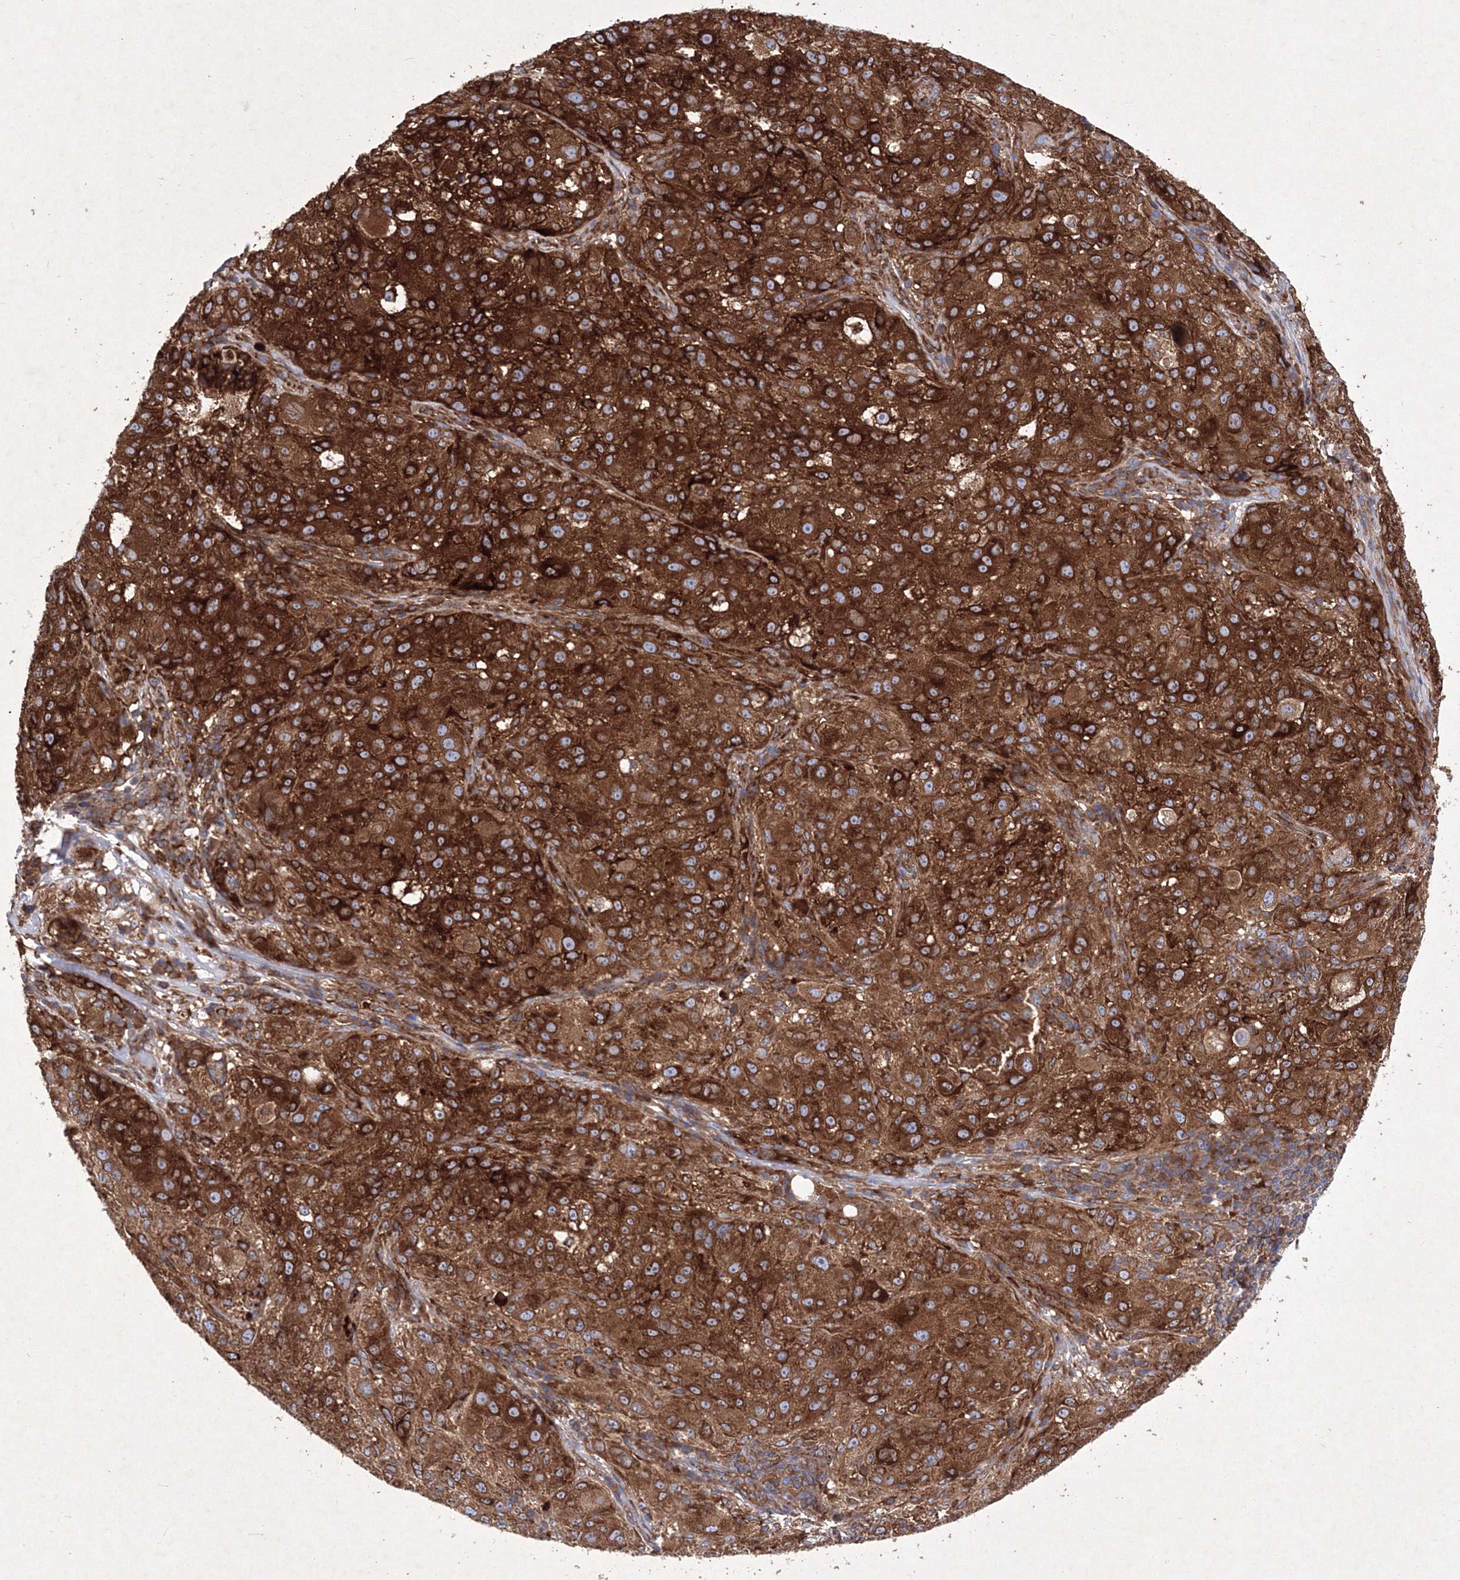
{"staining": {"intensity": "strong", "quantity": ">75%", "location": "cytoplasmic/membranous"}, "tissue": "melanoma", "cell_type": "Tumor cells", "image_type": "cancer", "snomed": [{"axis": "morphology", "description": "Necrosis, NOS"}, {"axis": "morphology", "description": "Malignant melanoma, NOS"}, {"axis": "topography", "description": "Skin"}], "caption": "Malignant melanoma stained with DAB (3,3'-diaminobenzidine) IHC exhibits high levels of strong cytoplasmic/membranous positivity in about >75% of tumor cells.", "gene": "SNX18", "patient": {"sex": "female", "age": 87}}